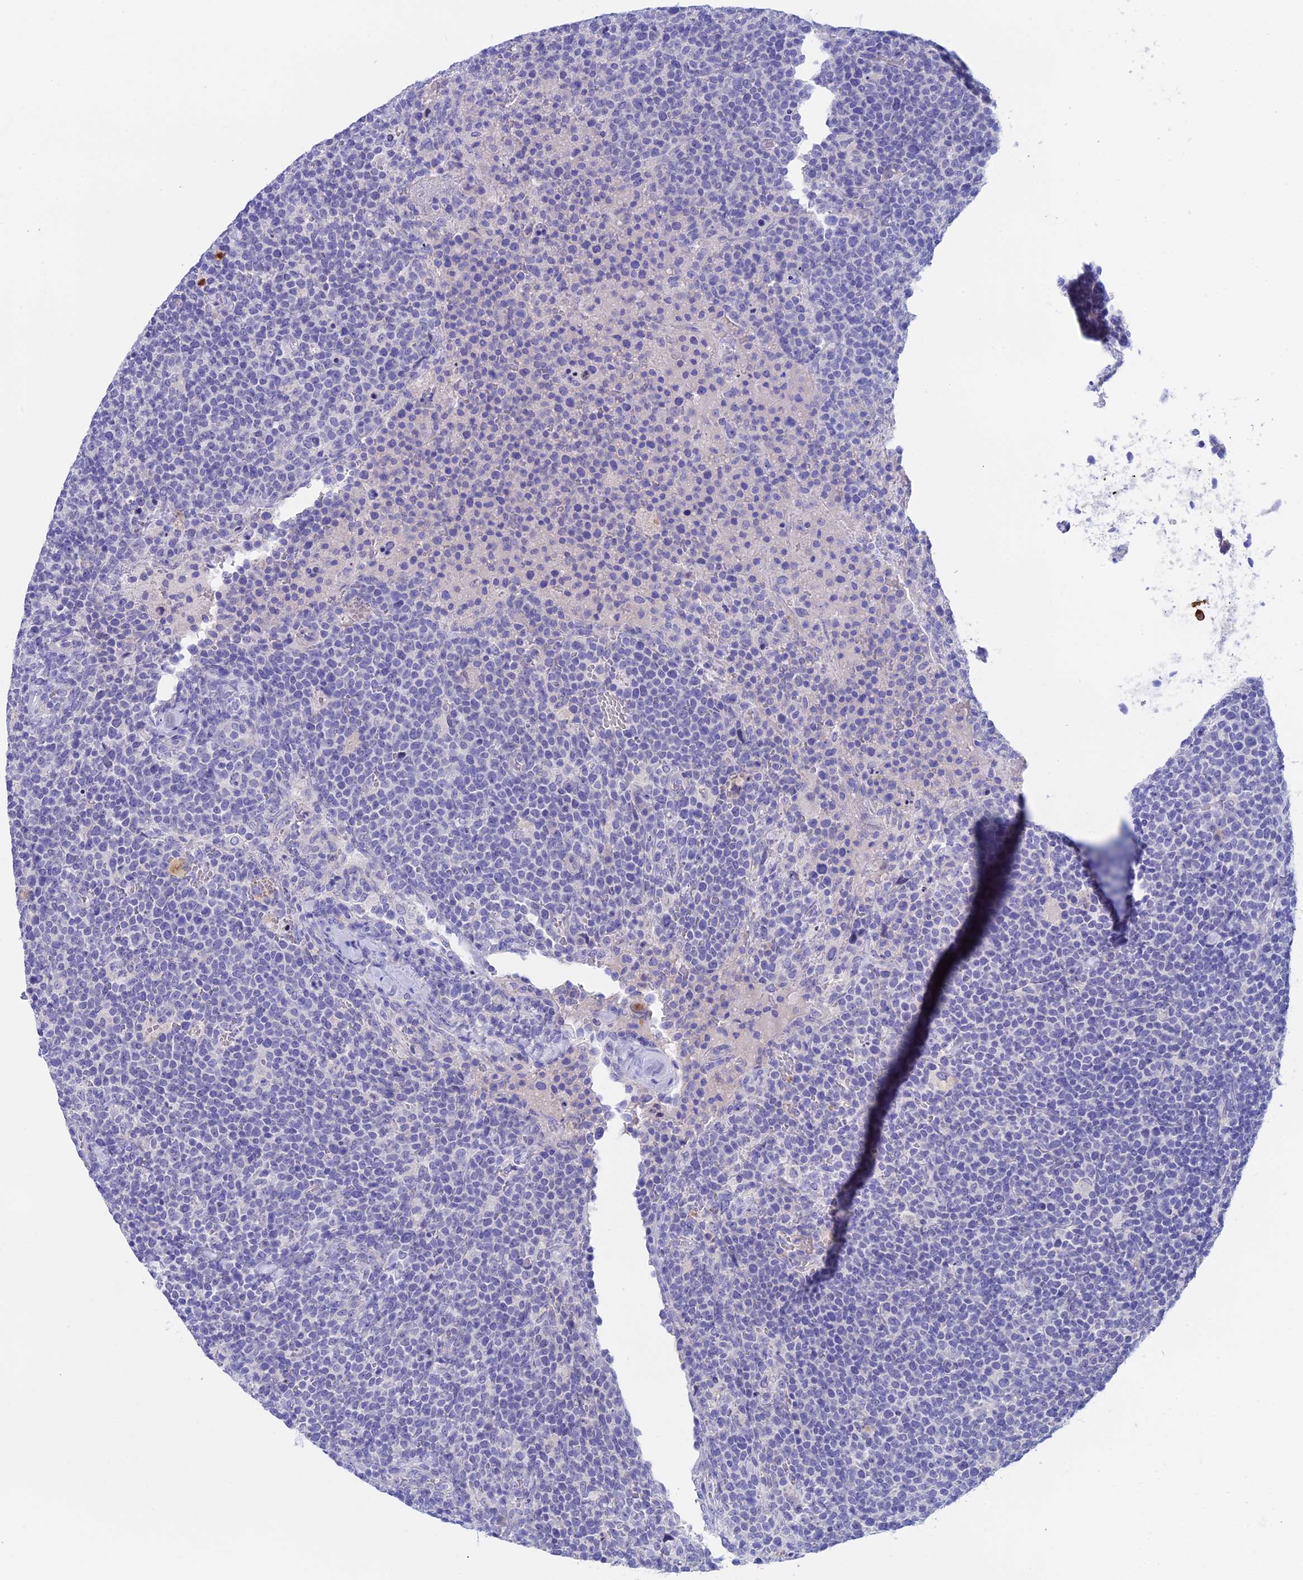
{"staining": {"intensity": "negative", "quantity": "none", "location": "none"}, "tissue": "lymphoma", "cell_type": "Tumor cells", "image_type": "cancer", "snomed": [{"axis": "morphology", "description": "Malignant lymphoma, non-Hodgkin's type, High grade"}, {"axis": "topography", "description": "Lymph node"}], "caption": "This is a photomicrograph of IHC staining of lymphoma, which shows no expression in tumor cells. The staining was performed using DAB (3,3'-diaminobenzidine) to visualize the protein expression in brown, while the nuclei were stained in blue with hematoxylin (Magnification: 20x).", "gene": "BTBD19", "patient": {"sex": "male", "age": 61}}